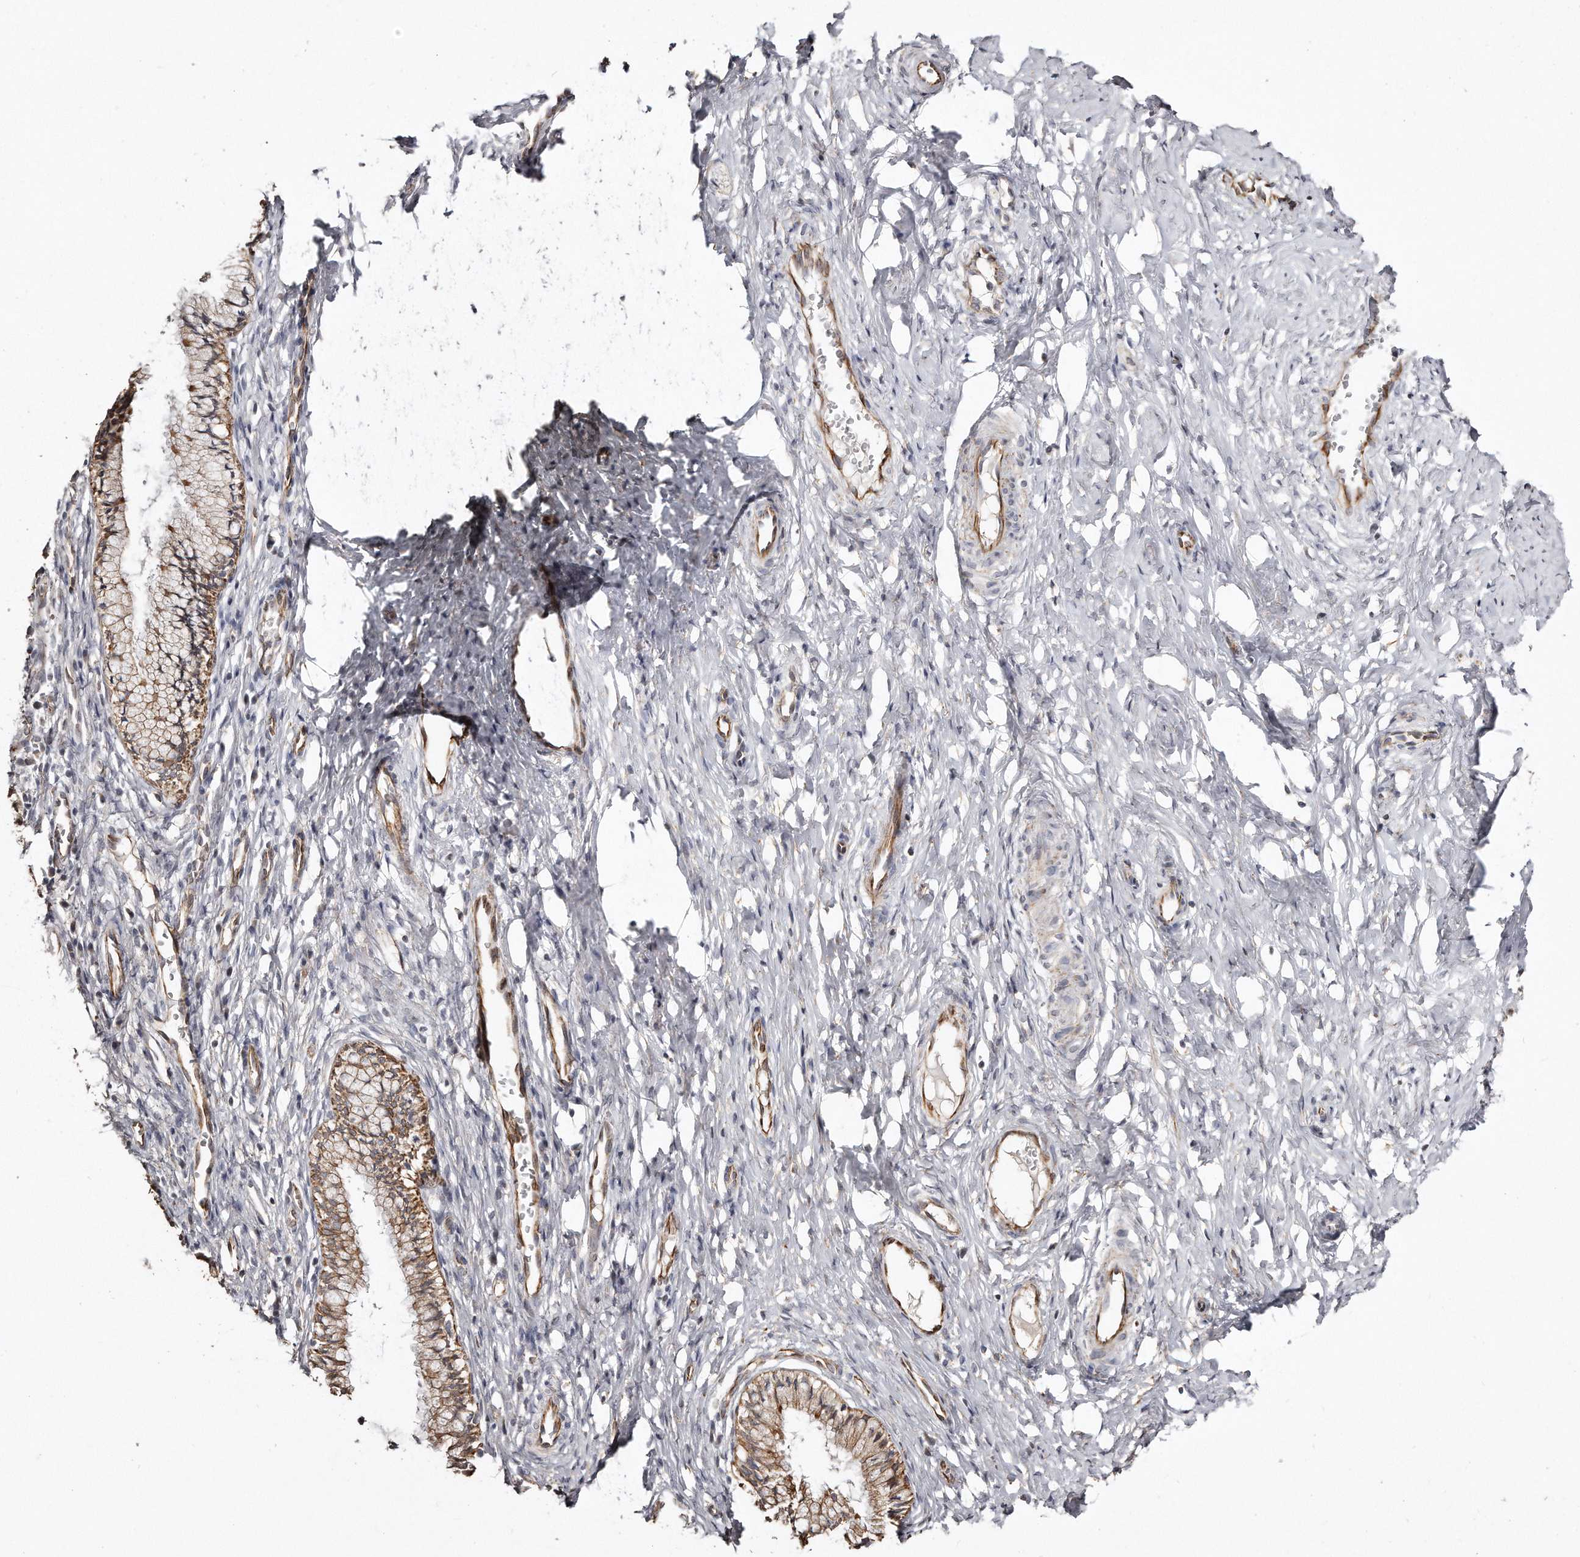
{"staining": {"intensity": "moderate", "quantity": ">75%", "location": "cytoplasmic/membranous"}, "tissue": "cervix", "cell_type": "Glandular cells", "image_type": "normal", "snomed": [{"axis": "morphology", "description": "Normal tissue, NOS"}, {"axis": "topography", "description": "Cervix"}], "caption": "A brown stain shows moderate cytoplasmic/membranous staining of a protein in glandular cells of normal cervix. (DAB (3,3'-diaminobenzidine) = brown stain, brightfield microscopy at high magnification).", "gene": "ZYG11A", "patient": {"sex": "female", "age": 27}}